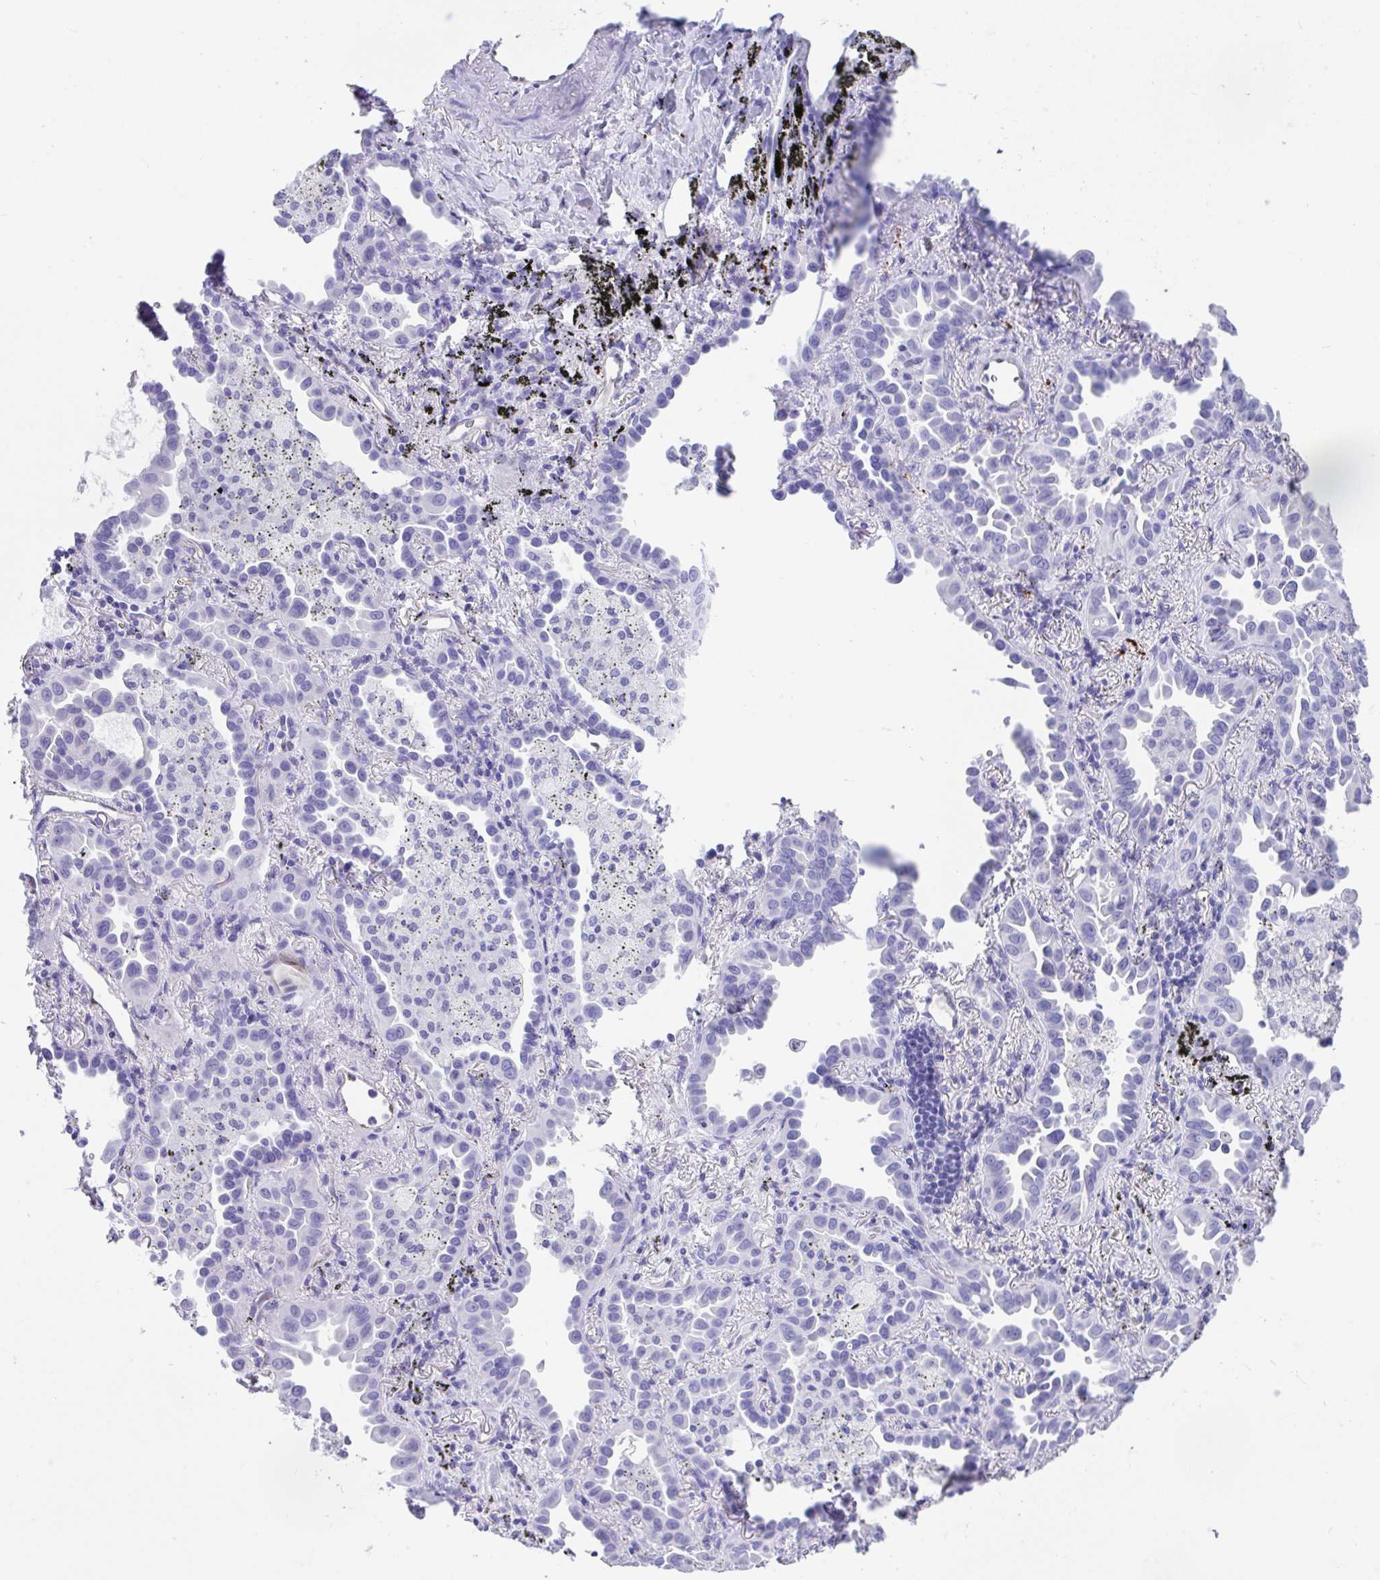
{"staining": {"intensity": "negative", "quantity": "none", "location": "none"}, "tissue": "lung cancer", "cell_type": "Tumor cells", "image_type": "cancer", "snomed": [{"axis": "morphology", "description": "Adenocarcinoma, NOS"}, {"axis": "topography", "description": "Lung"}], "caption": "High power microscopy photomicrograph of an immunohistochemistry (IHC) micrograph of lung adenocarcinoma, revealing no significant positivity in tumor cells.", "gene": "FAM107A", "patient": {"sex": "male", "age": 68}}